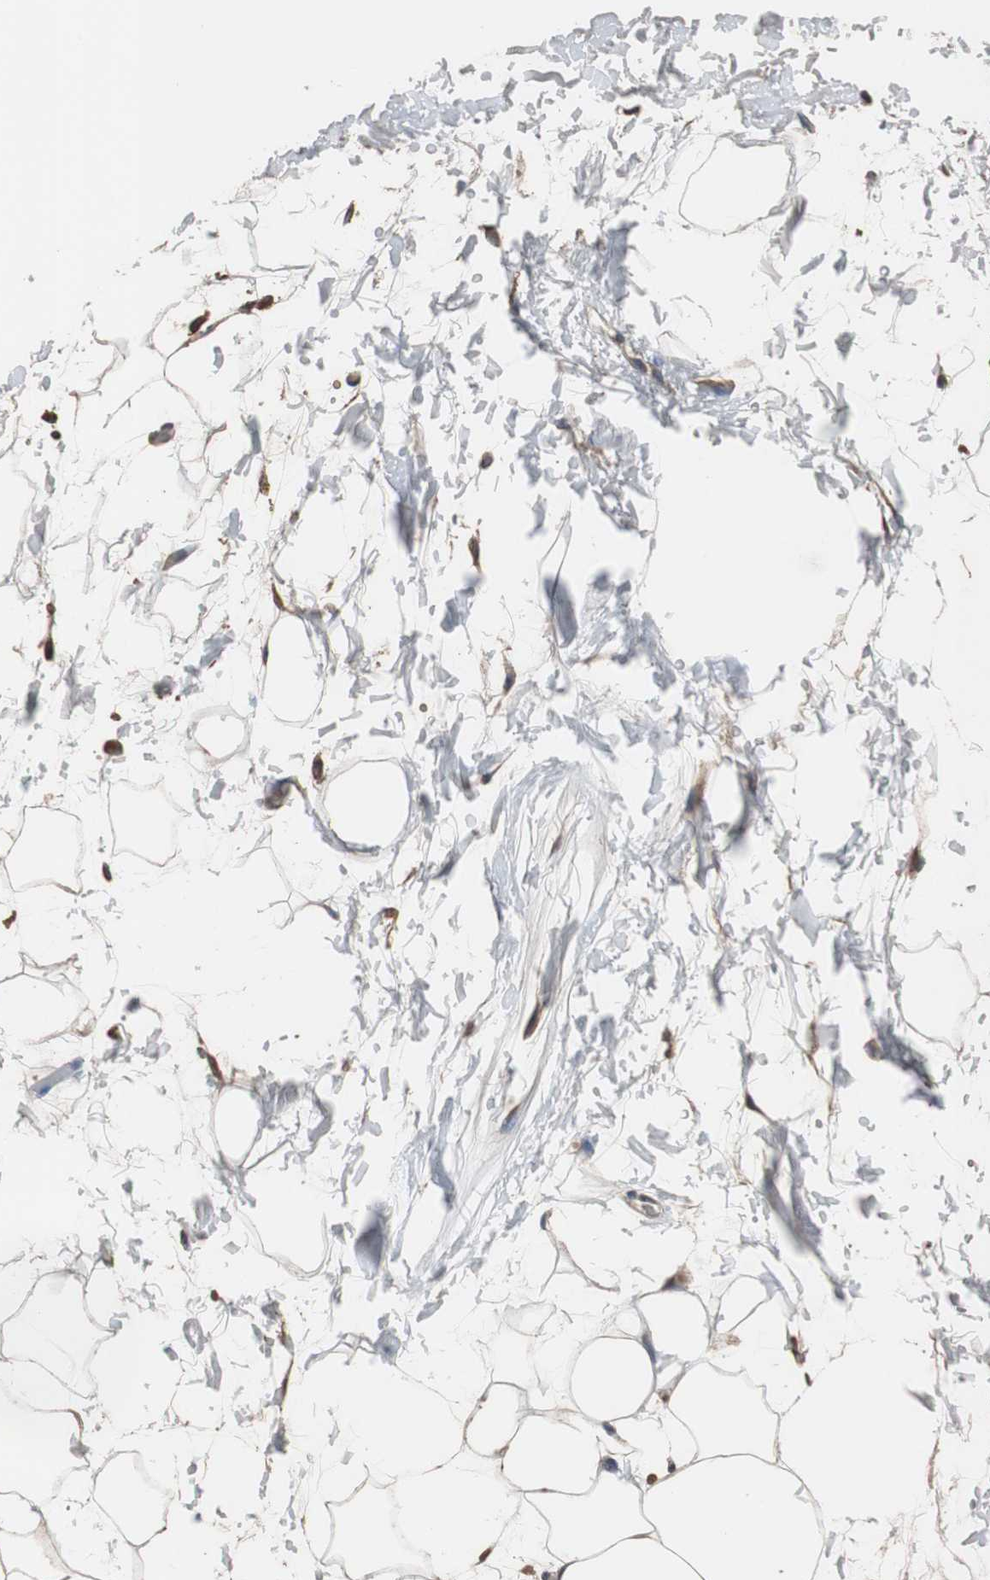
{"staining": {"intensity": "weak", "quantity": ">75%", "location": "cytoplasmic/membranous"}, "tissue": "adipose tissue", "cell_type": "Adipocytes", "image_type": "normal", "snomed": [{"axis": "morphology", "description": "Normal tissue, NOS"}, {"axis": "topography", "description": "Soft tissue"}], "caption": "A high-resolution photomicrograph shows IHC staining of unremarkable adipose tissue, which displays weak cytoplasmic/membranous staining in about >75% of adipocytes.", "gene": "SCIMP", "patient": {"sex": "male", "age": 72}}